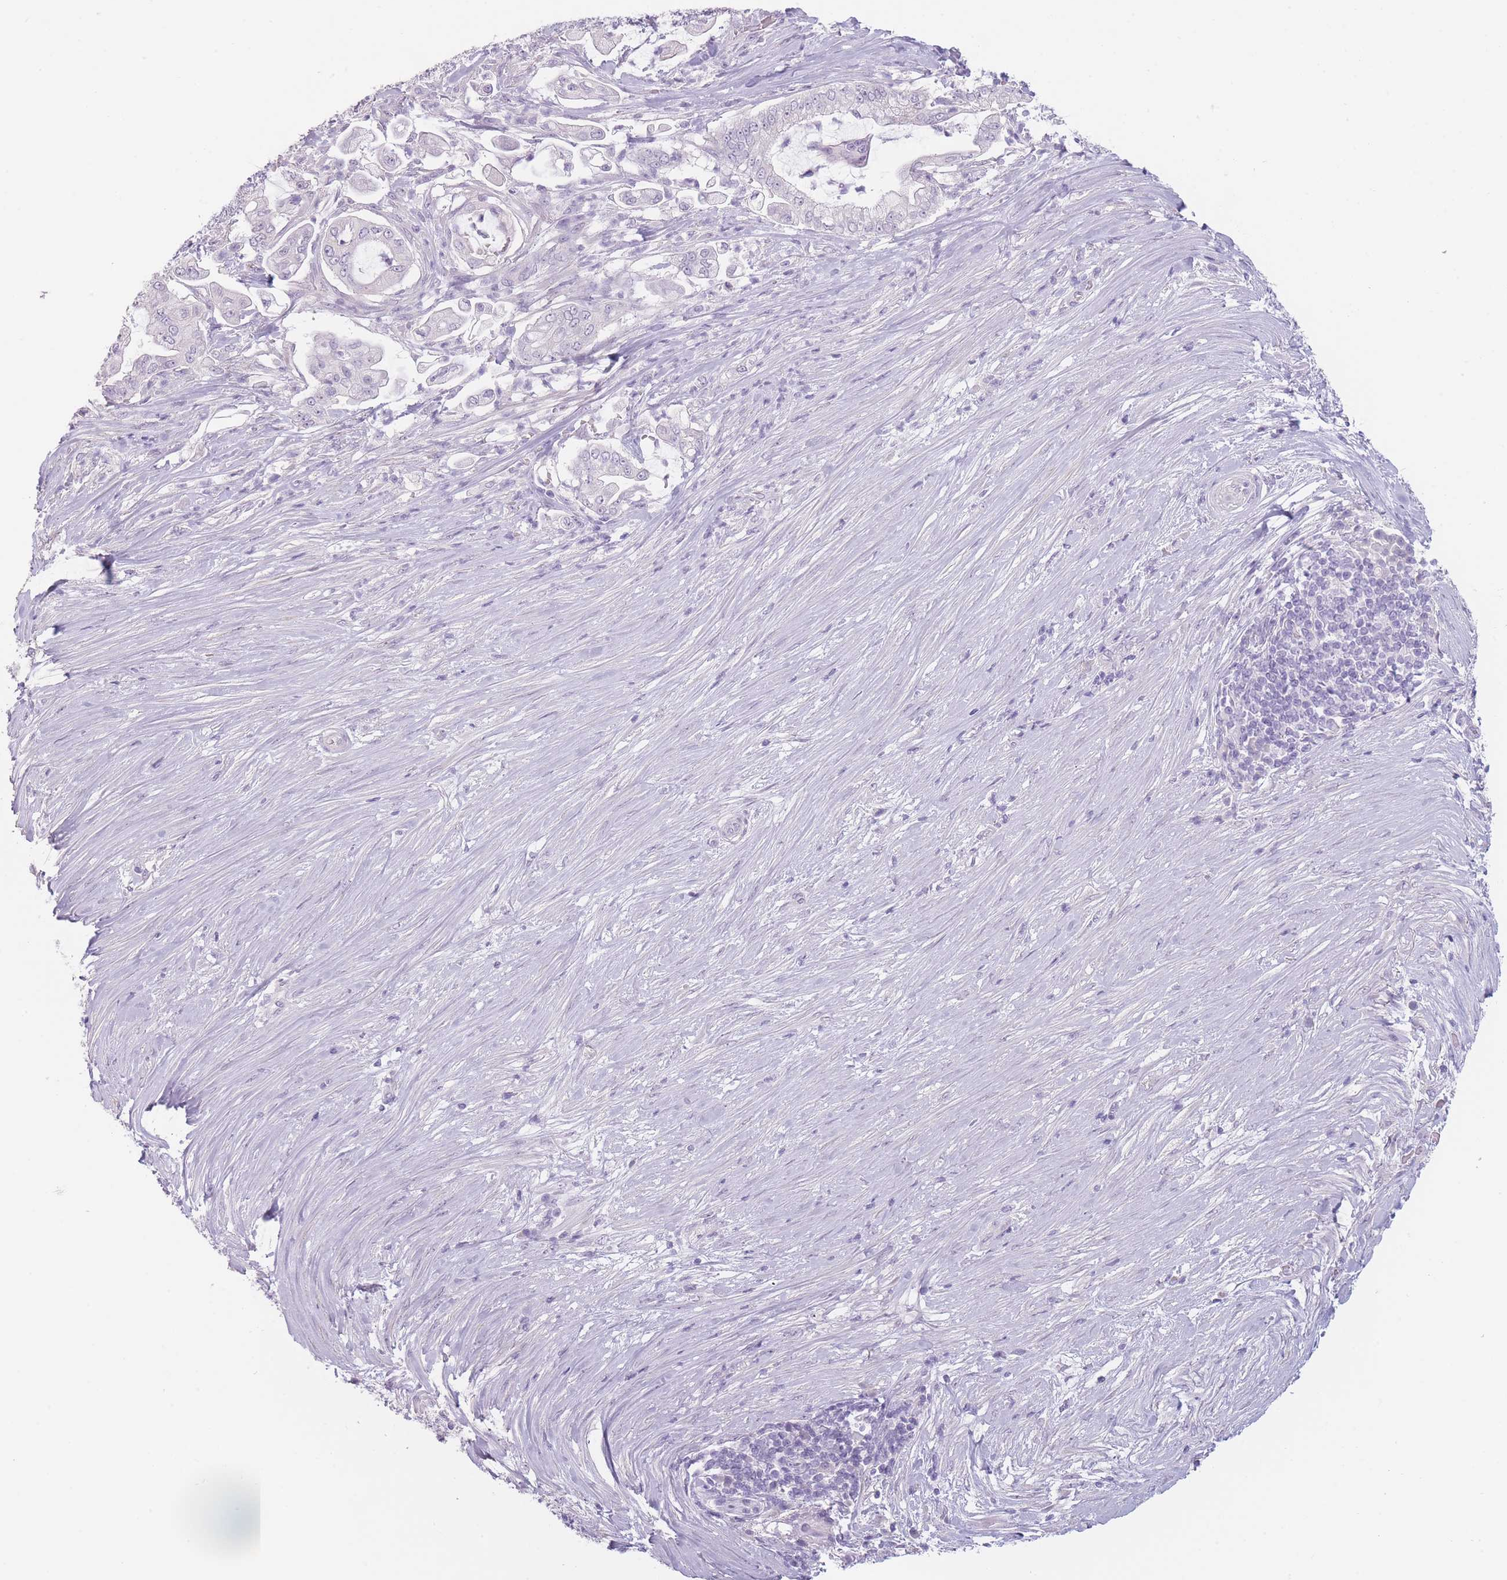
{"staining": {"intensity": "negative", "quantity": "none", "location": "none"}, "tissue": "pancreatic cancer", "cell_type": "Tumor cells", "image_type": "cancer", "snomed": [{"axis": "morphology", "description": "Adenocarcinoma, NOS"}, {"axis": "topography", "description": "Pancreas"}], "caption": "DAB (3,3'-diaminobenzidine) immunohistochemical staining of human adenocarcinoma (pancreatic) demonstrates no significant staining in tumor cells.", "gene": "TMEM236", "patient": {"sex": "female", "age": 69}}